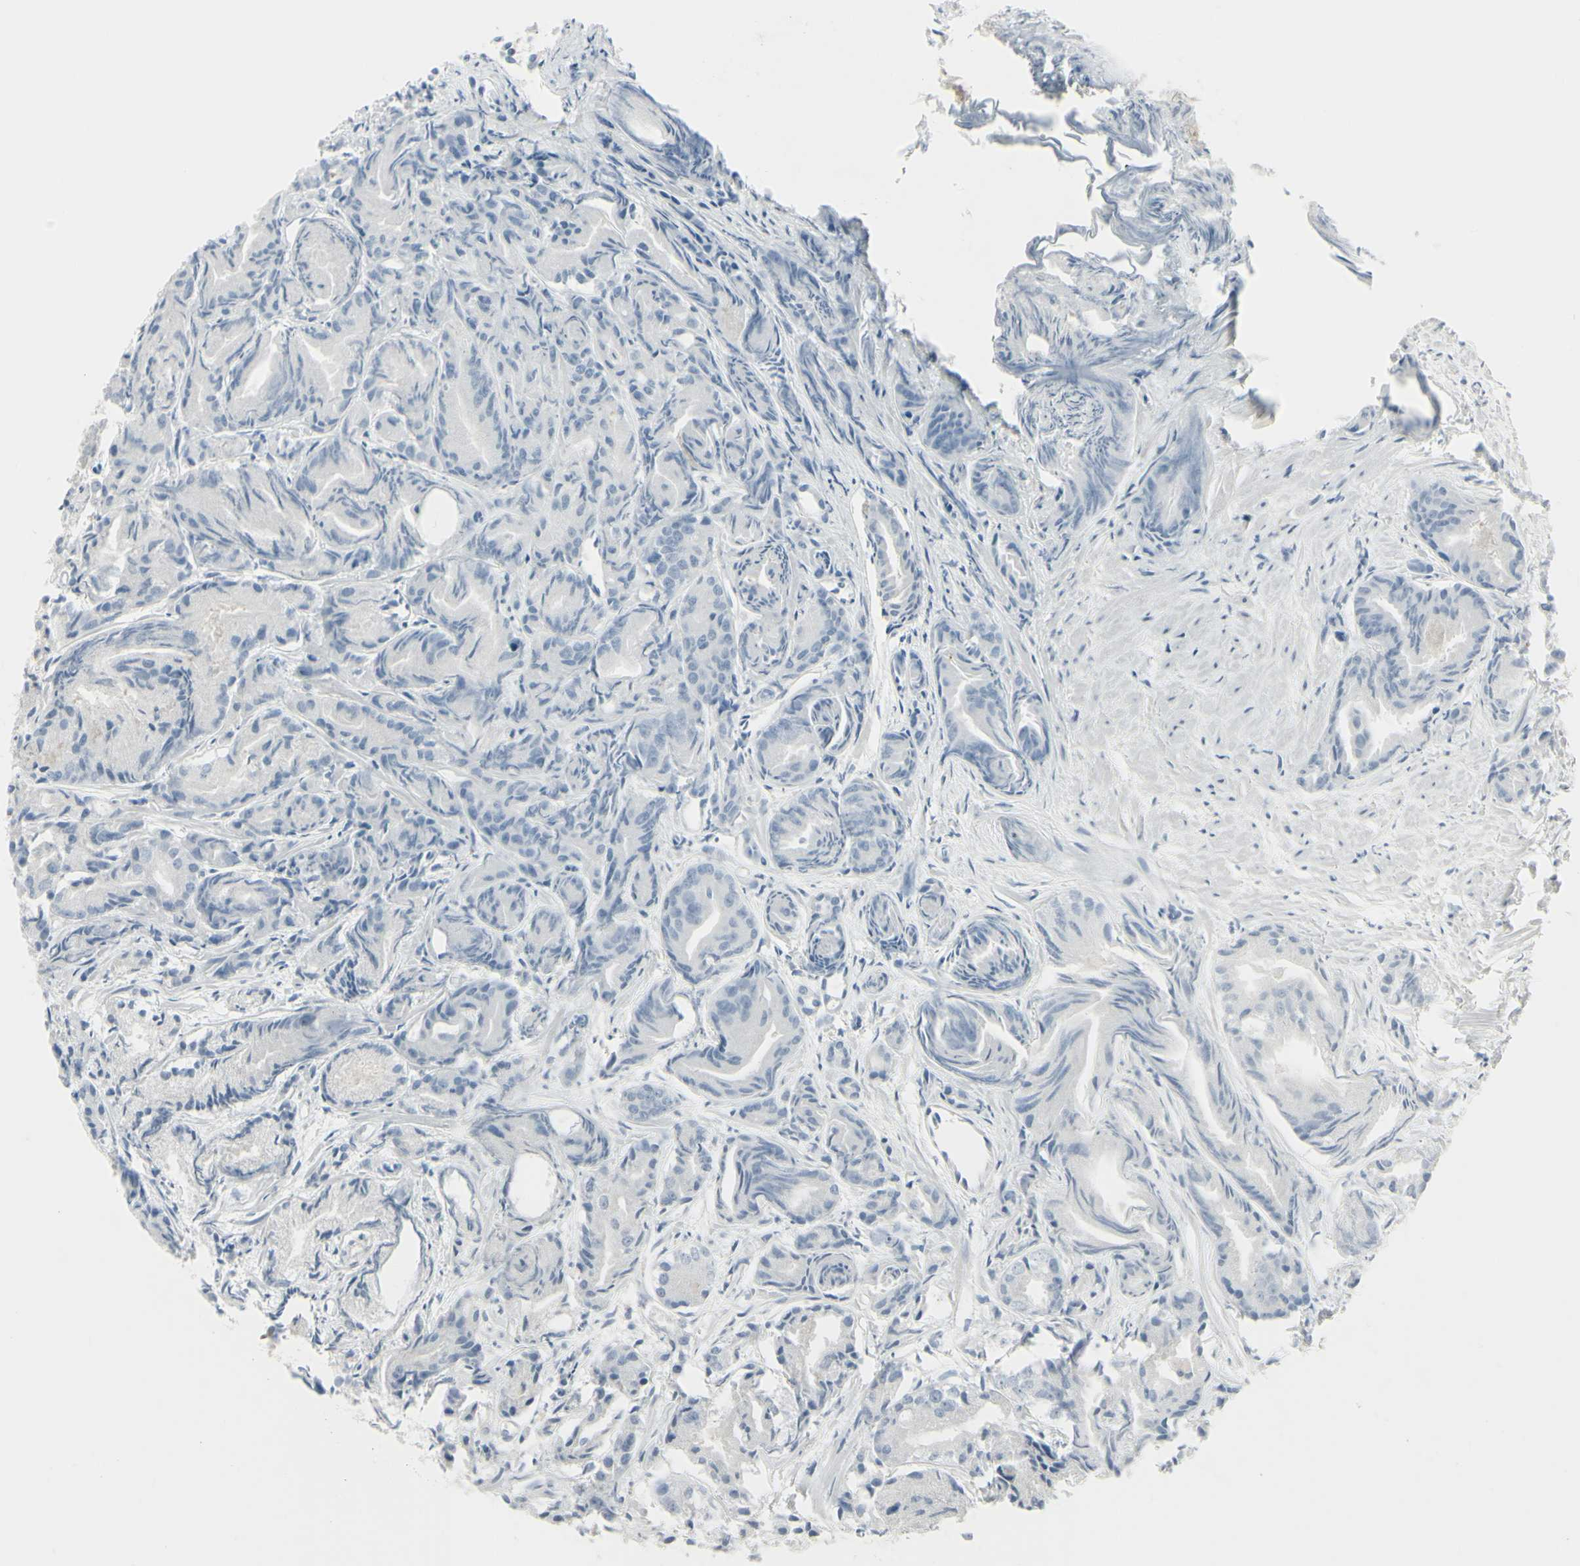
{"staining": {"intensity": "negative", "quantity": "none", "location": "none"}, "tissue": "prostate cancer", "cell_type": "Tumor cells", "image_type": "cancer", "snomed": [{"axis": "morphology", "description": "Adenocarcinoma, Low grade"}, {"axis": "topography", "description": "Prostate"}], "caption": "Immunohistochemical staining of prostate cancer (low-grade adenocarcinoma) demonstrates no significant positivity in tumor cells.", "gene": "GALNT6", "patient": {"sex": "male", "age": 72}}